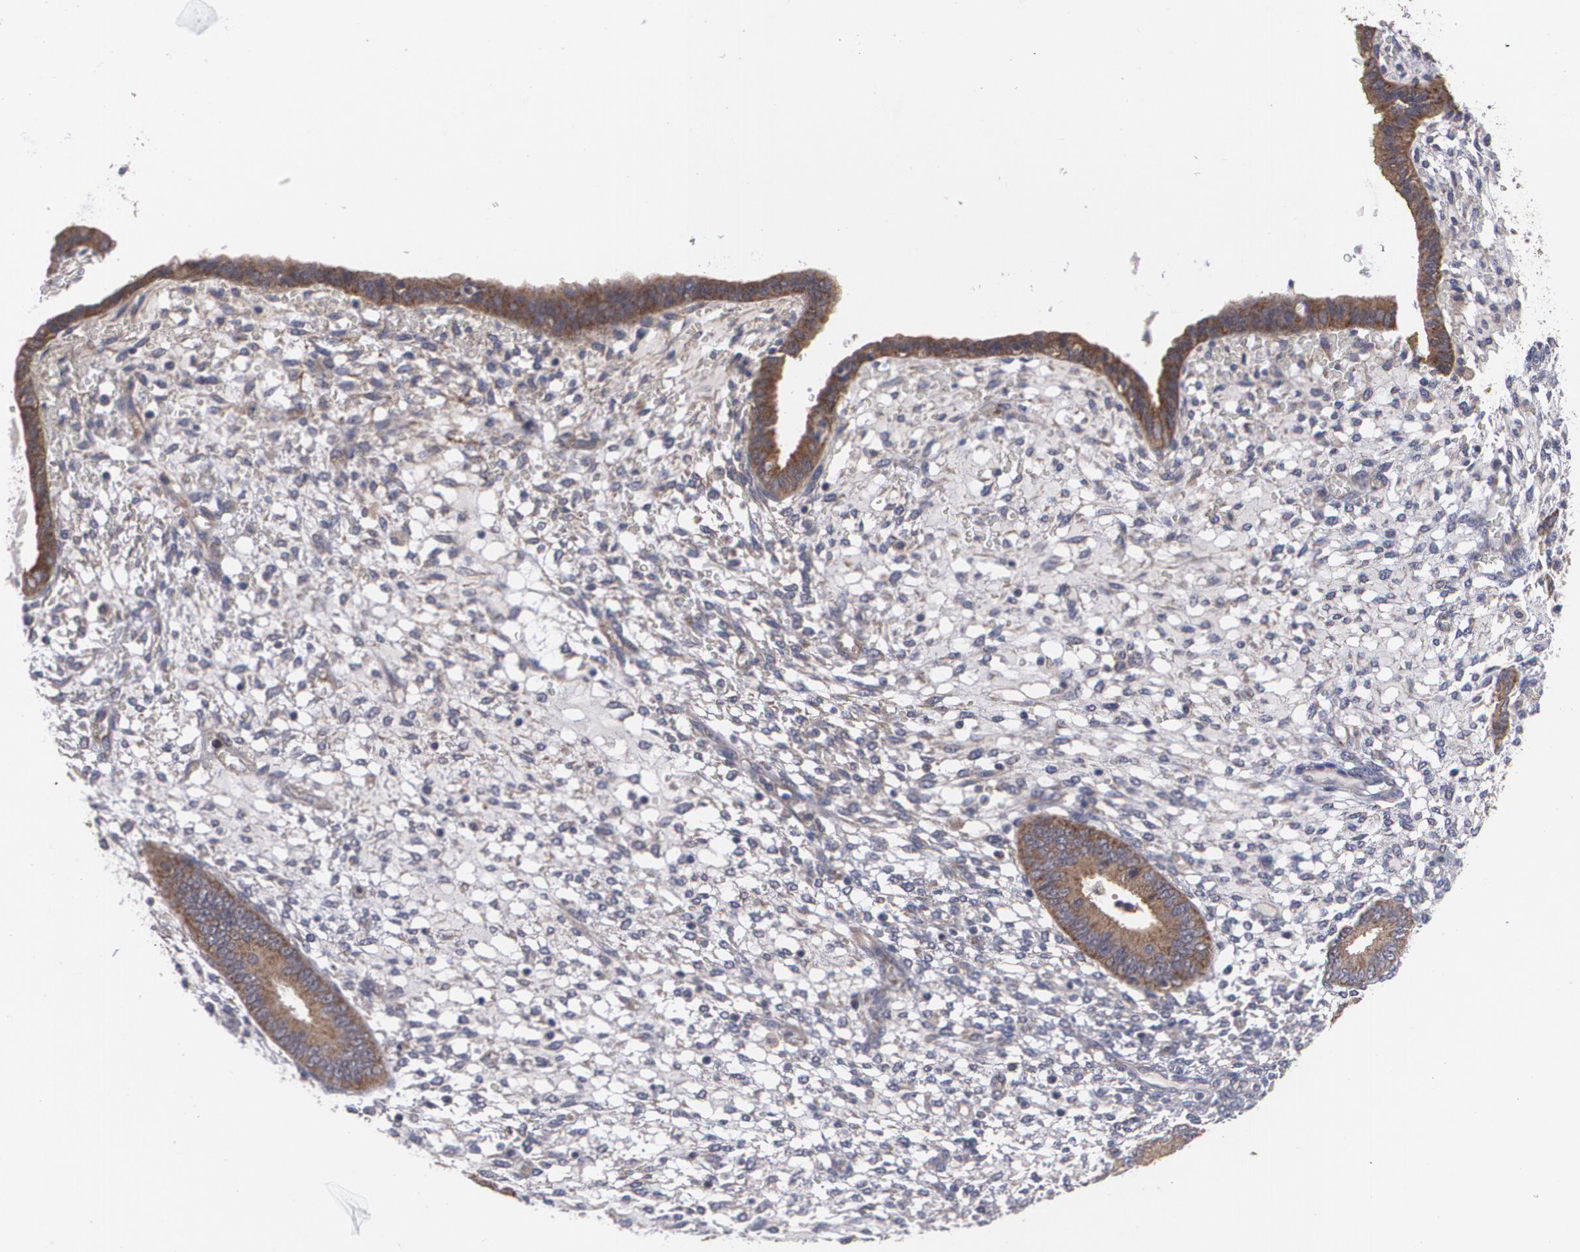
{"staining": {"intensity": "weak", "quantity": "25%-75%", "location": "cytoplasmic/membranous"}, "tissue": "endometrium", "cell_type": "Cells in endometrial stroma", "image_type": "normal", "snomed": [{"axis": "morphology", "description": "Normal tissue, NOS"}, {"axis": "topography", "description": "Endometrium"}], "caption": "An IHC photomicrograph of unremarkable tissue is shown. Protein staining in brown shows weak cytoplasmic/membranous positivity in endometrium within cells in endometrial stroma. (DAB = brown stain, brightfield microscopy at high magnification).", "gene": "BMP6", "patient": {"sex": "female", "age": 42}}